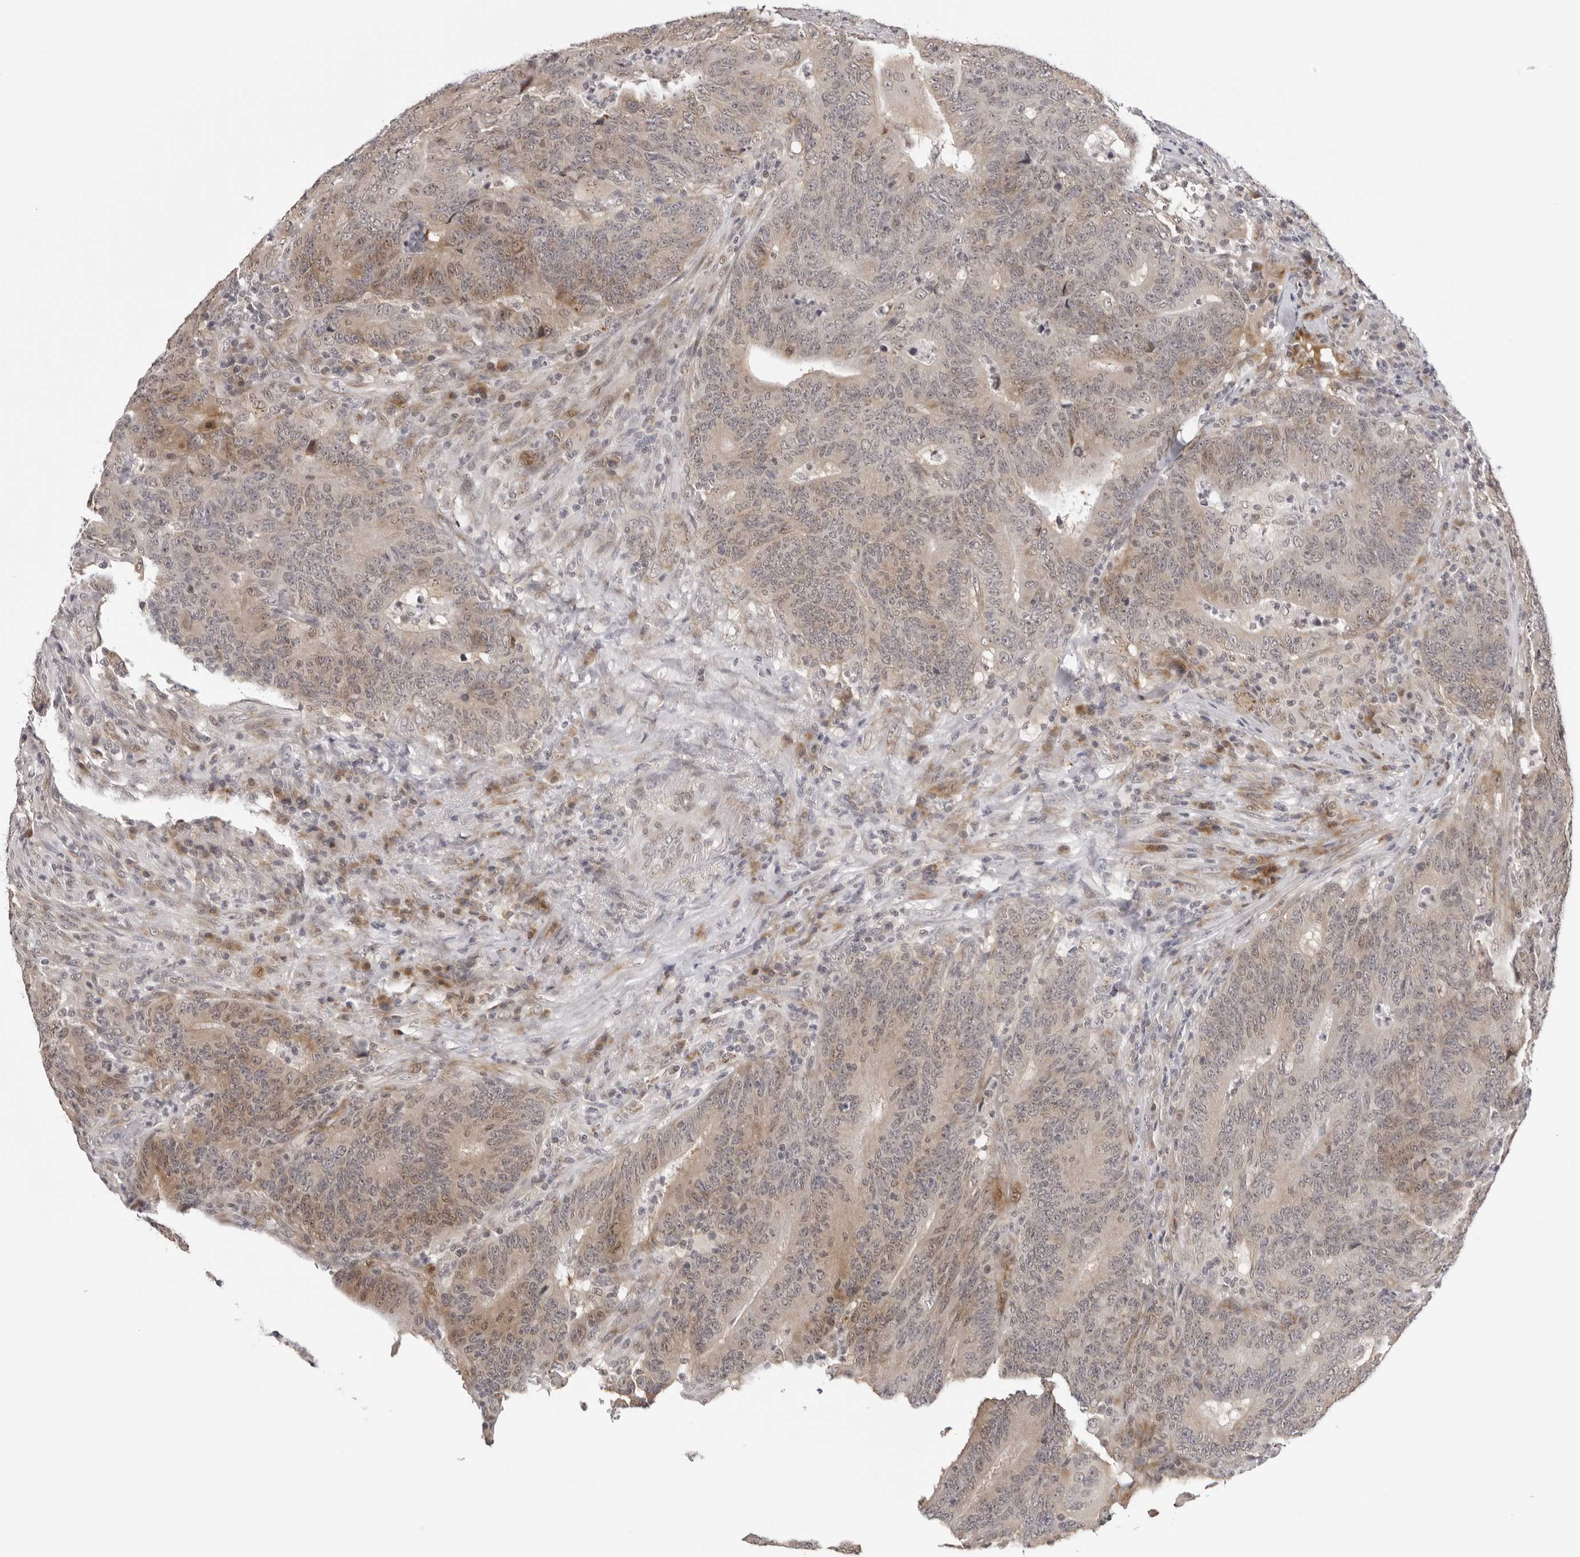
{"staining": {"intensity": "moderate", "quantity": "25%-75%", "location": "cytoplasmic/membranous,nuclear"}, "tissue": "colorectal cancer", "cell_type": "Tumor cells", "image_type": "cancer", "snomed": [{"axis": "morphology", "description": "Normal tissue, NOS"}, {"axis": "morphology", "description": "Adenocarcinoma, NOS"}, {"axis": "topography", "description": "Colon"}], "caption": "Moderate cytoplasmic/membranous and nuclear protein positivity is appreciated in approximately 25%-75% of tumor cells in colorectal cancer (adenocarcinoma).", "gene": "PRUNE1", "patient": {"sex": "female", "age": 75}}